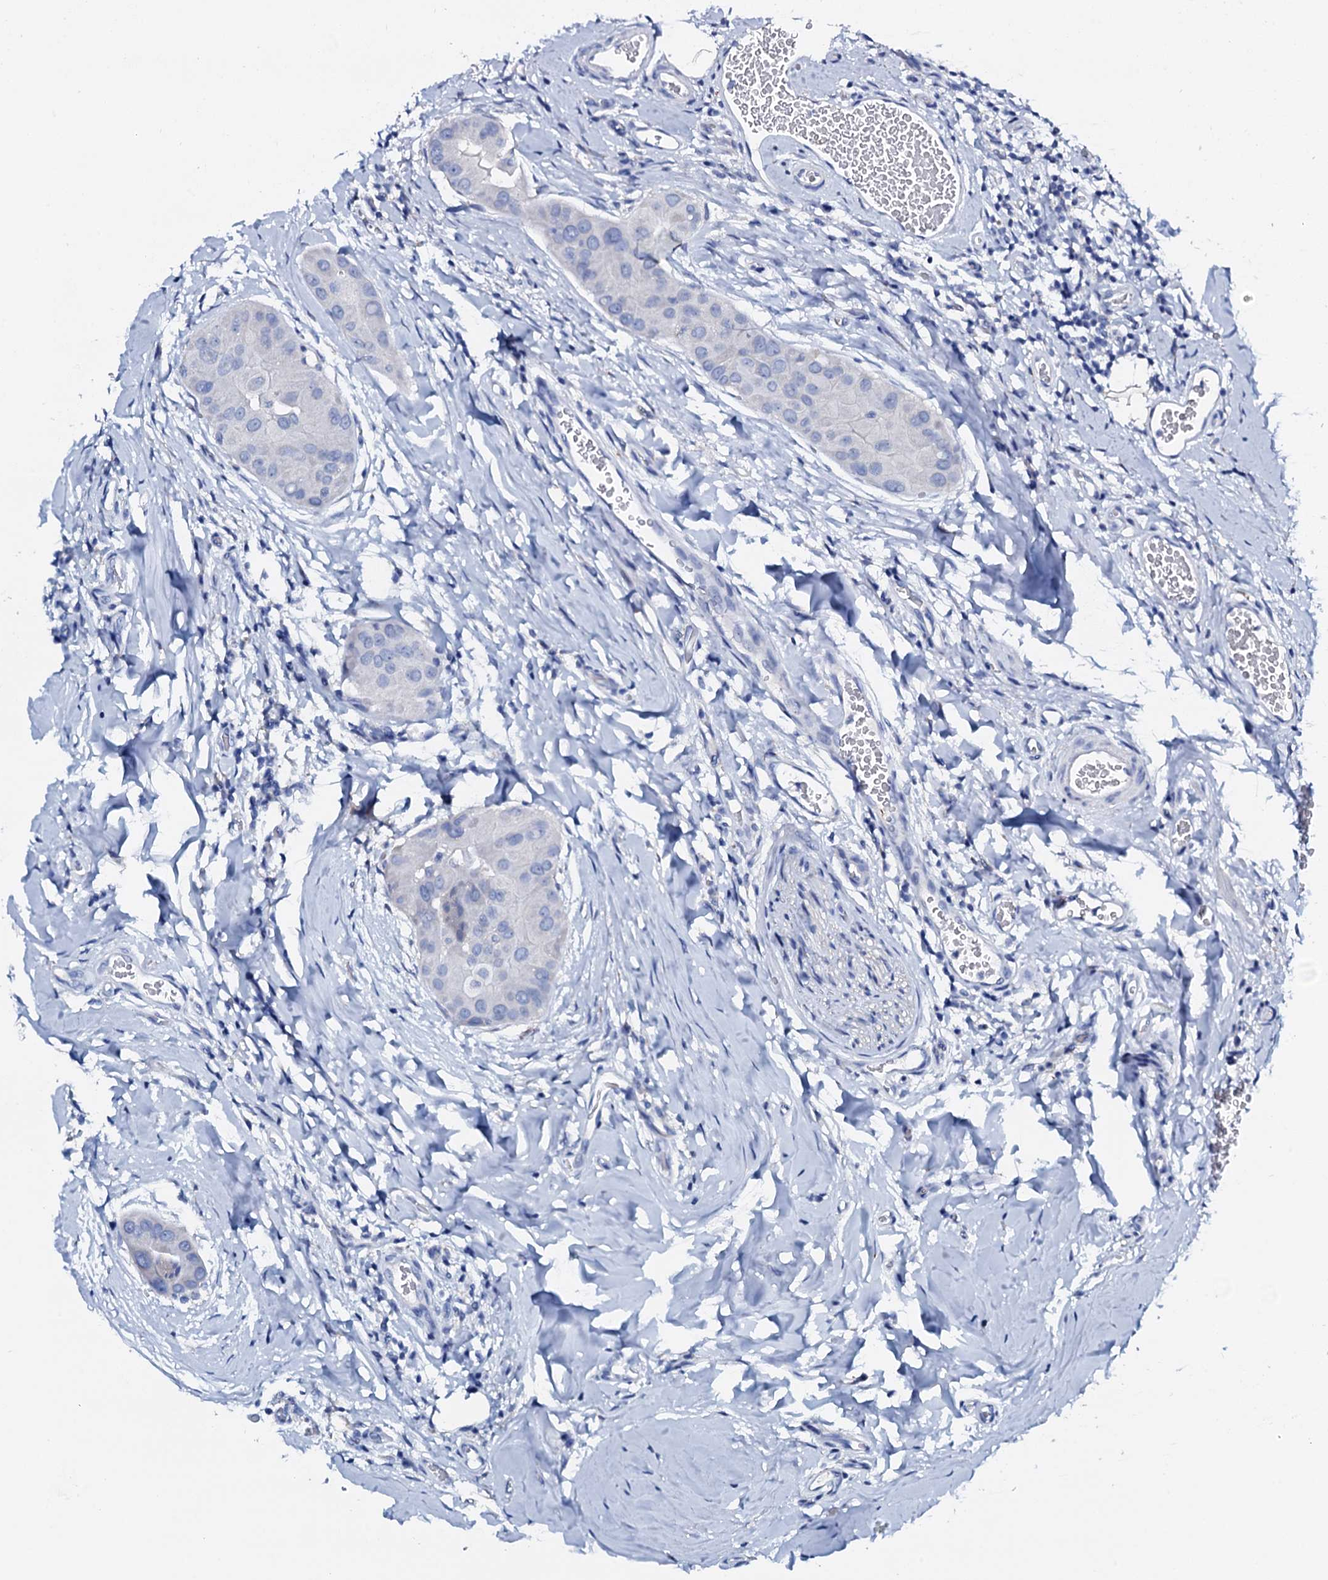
{"staining": {"intensity": "negative", "quantity": "none", "location": "none"}, "tissue": "thyroid cancer", "cell_type": "Tumor cells", "image_type": "cancer", "snomed": [{"axis": "morphology", "description": "Papillary adenocarcinoma, NOS"}, {"axis": "topography", "description": "Thyroid gland"}], "caption": "IHC of human thyroid cancer (papillary adenocarcinoma) reveals no positivity in tumor cells.", "gene": "AMER2", "patient": {"sex": "male", "age": 33}}